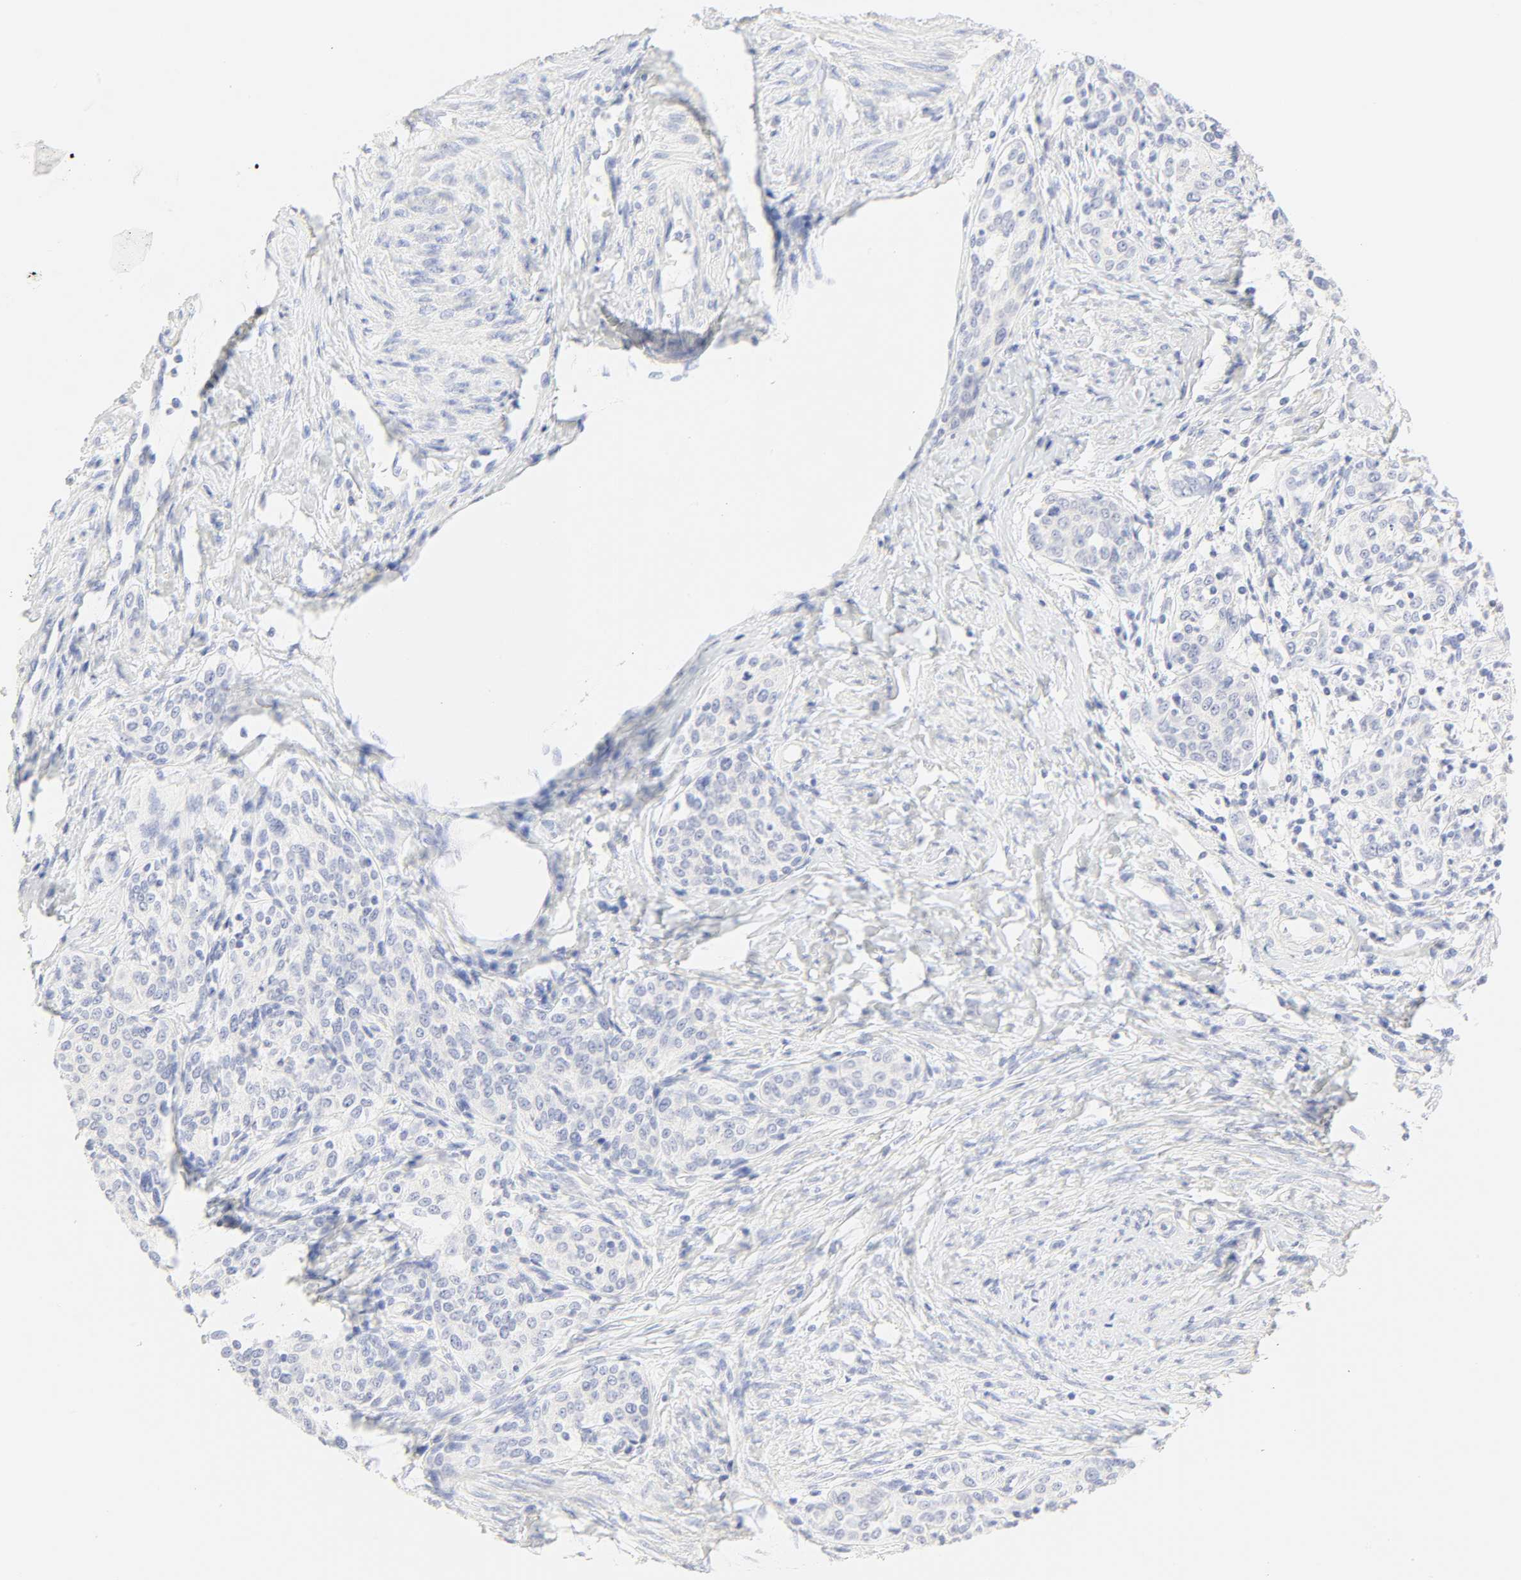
{"staining": {"intensity": "negative", "quantity": "none", "location": "none"}, "tissue": "cervical cancer", "cell_type": "Tumor cells", "image_type": "cancer", "snomed": [{"axis": "morphology", "description": "Squamous cell carcinoma, NOS"}, {"axis": "morphology", "description": "Adenocarcinoma, NOS"}, {"axis": "topography", "description": "Cervix"}], "caption": "Immunohistochemistry (IHC) of human squamous cell carcinoma (cervical) demonstrates no staining in tumor cells. Brightfield microscopy of immunohistochemistry (IHC) stained with DAB (brown) and hematoxylin (blue), captured at high magnification.", "gene": "SLCO1B3", "patient": {"sex": "female", "age": 52}}